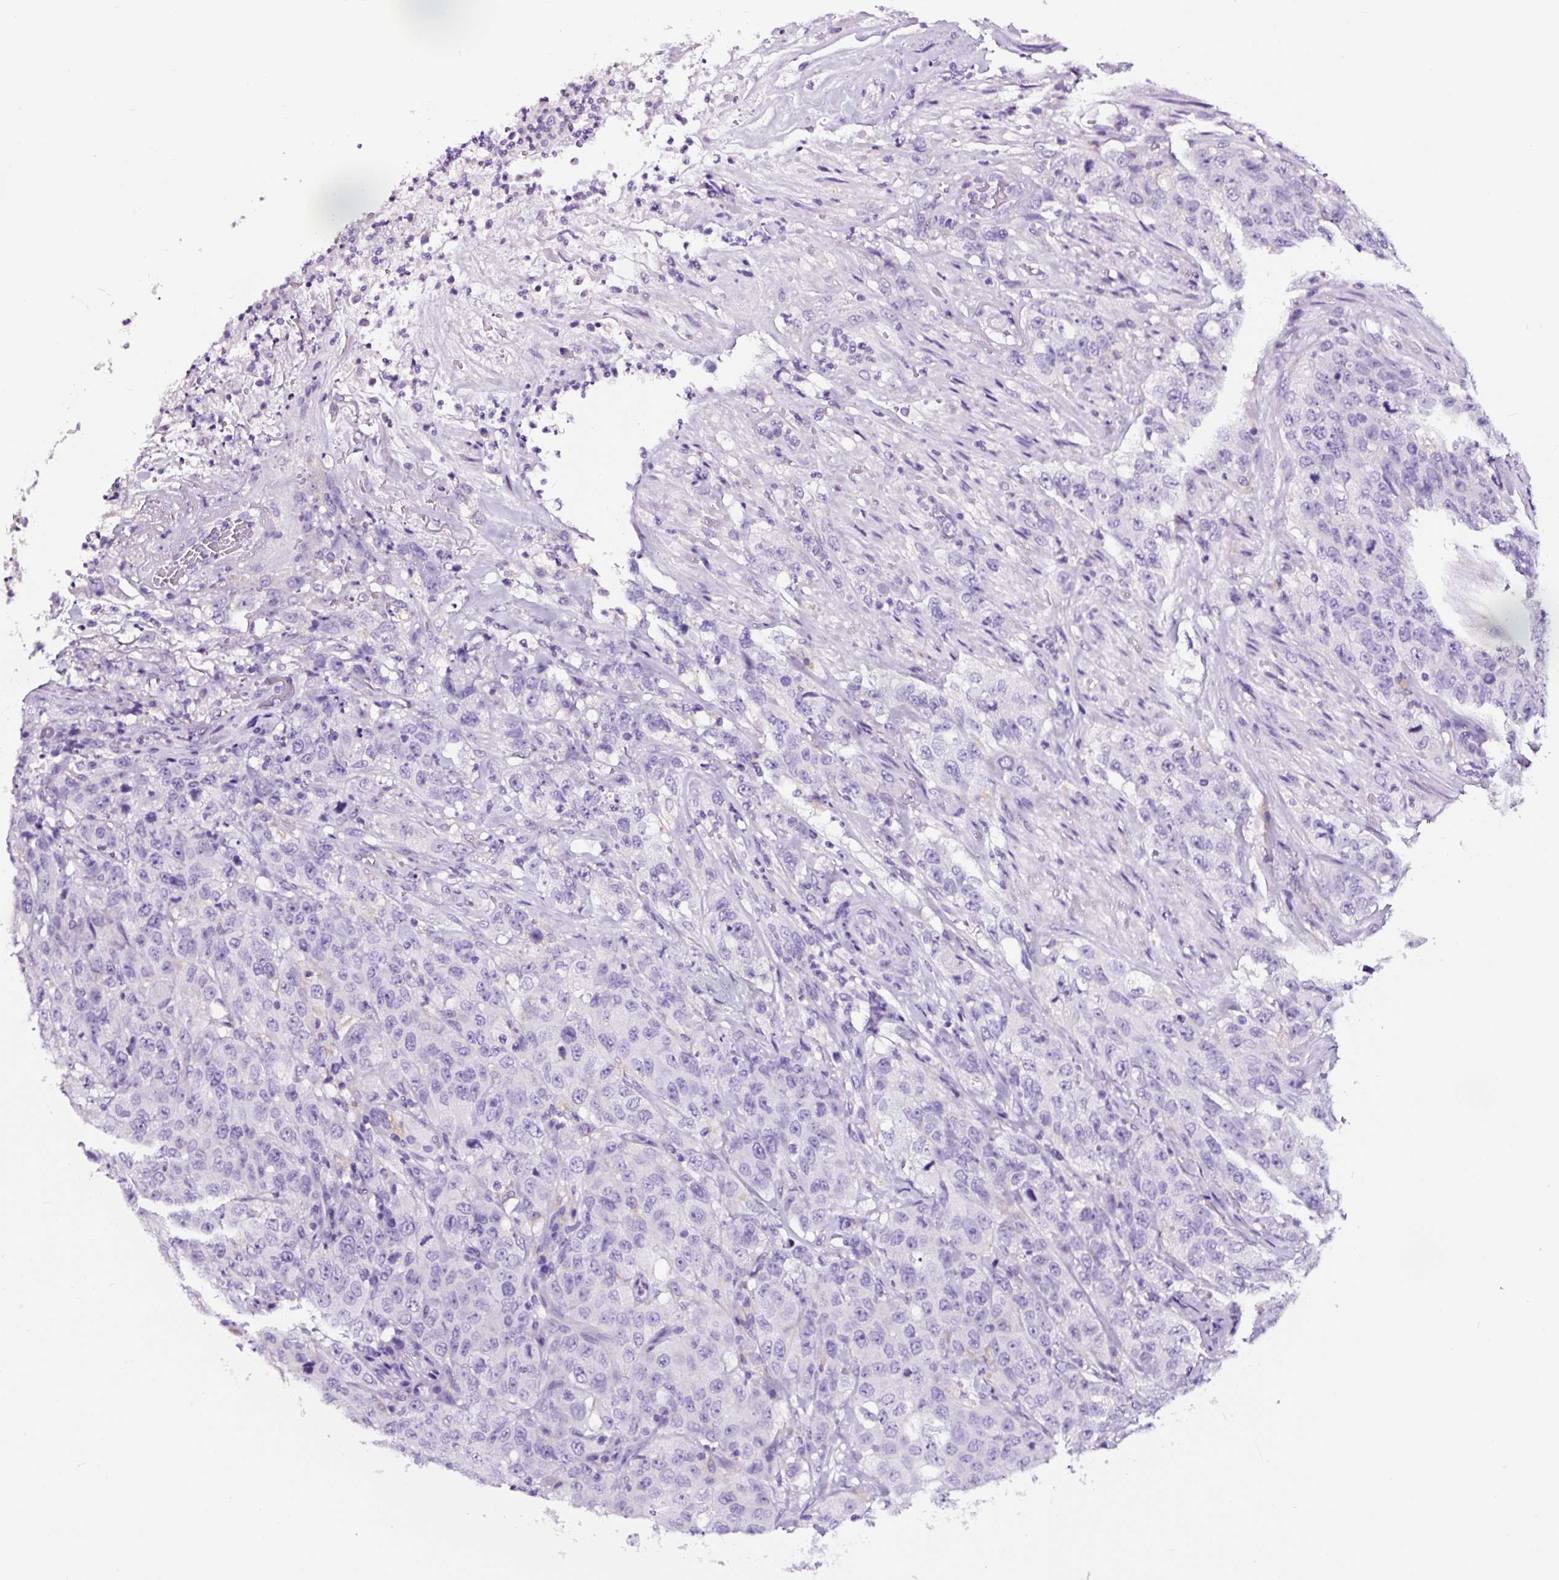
{"staining": {"intensity": "negative", "quantity": "none", "location": "none"}, "tissue": "stomach cancer", "cell_type": "Tumor cells", "image_type": "cancer", "snomed": [{"axis": "morphology", "description": "Adenocarcinoma, NOS"}, {"axis": "topography", "description": "Stomach"}], "caption": "Image shows no significant protein positivity in tumor cells of stomach adenocarcinoma.", "gene": "FBXL7", "patient": {"sex": "male", "age": 48}}